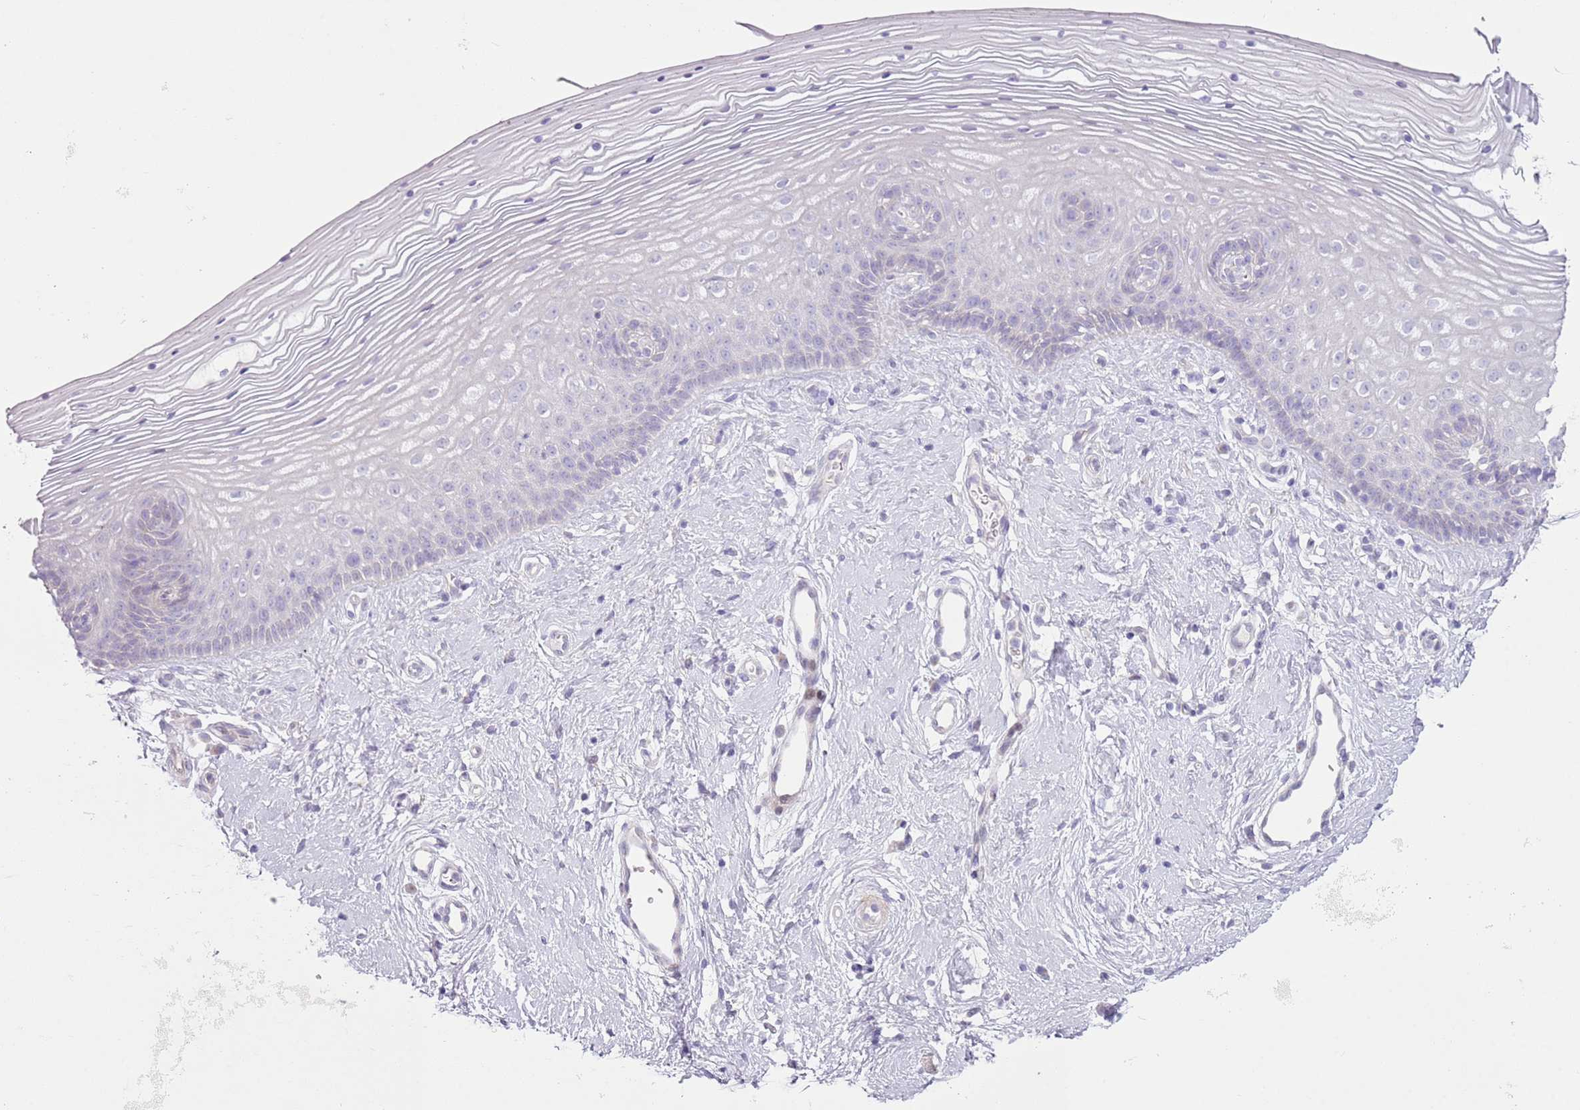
{"staining": {"intensity": "negative", "quantity": "none", "location": "none"}, "tissue": "vagina", "cell_type": "Squamous epithelial cells", "image_type": "normal", "snomed": [{"axis": "morphology", "description": "Normal tissue, NOS"}, {"axis": "topography", "description": "Vagina"}], "caption": "The histopathology image exhibits no significant staining in squamous epithelial cells of vagina.", "gene": "ZNF239", "patient": {"sex": "female", "age": 46}}